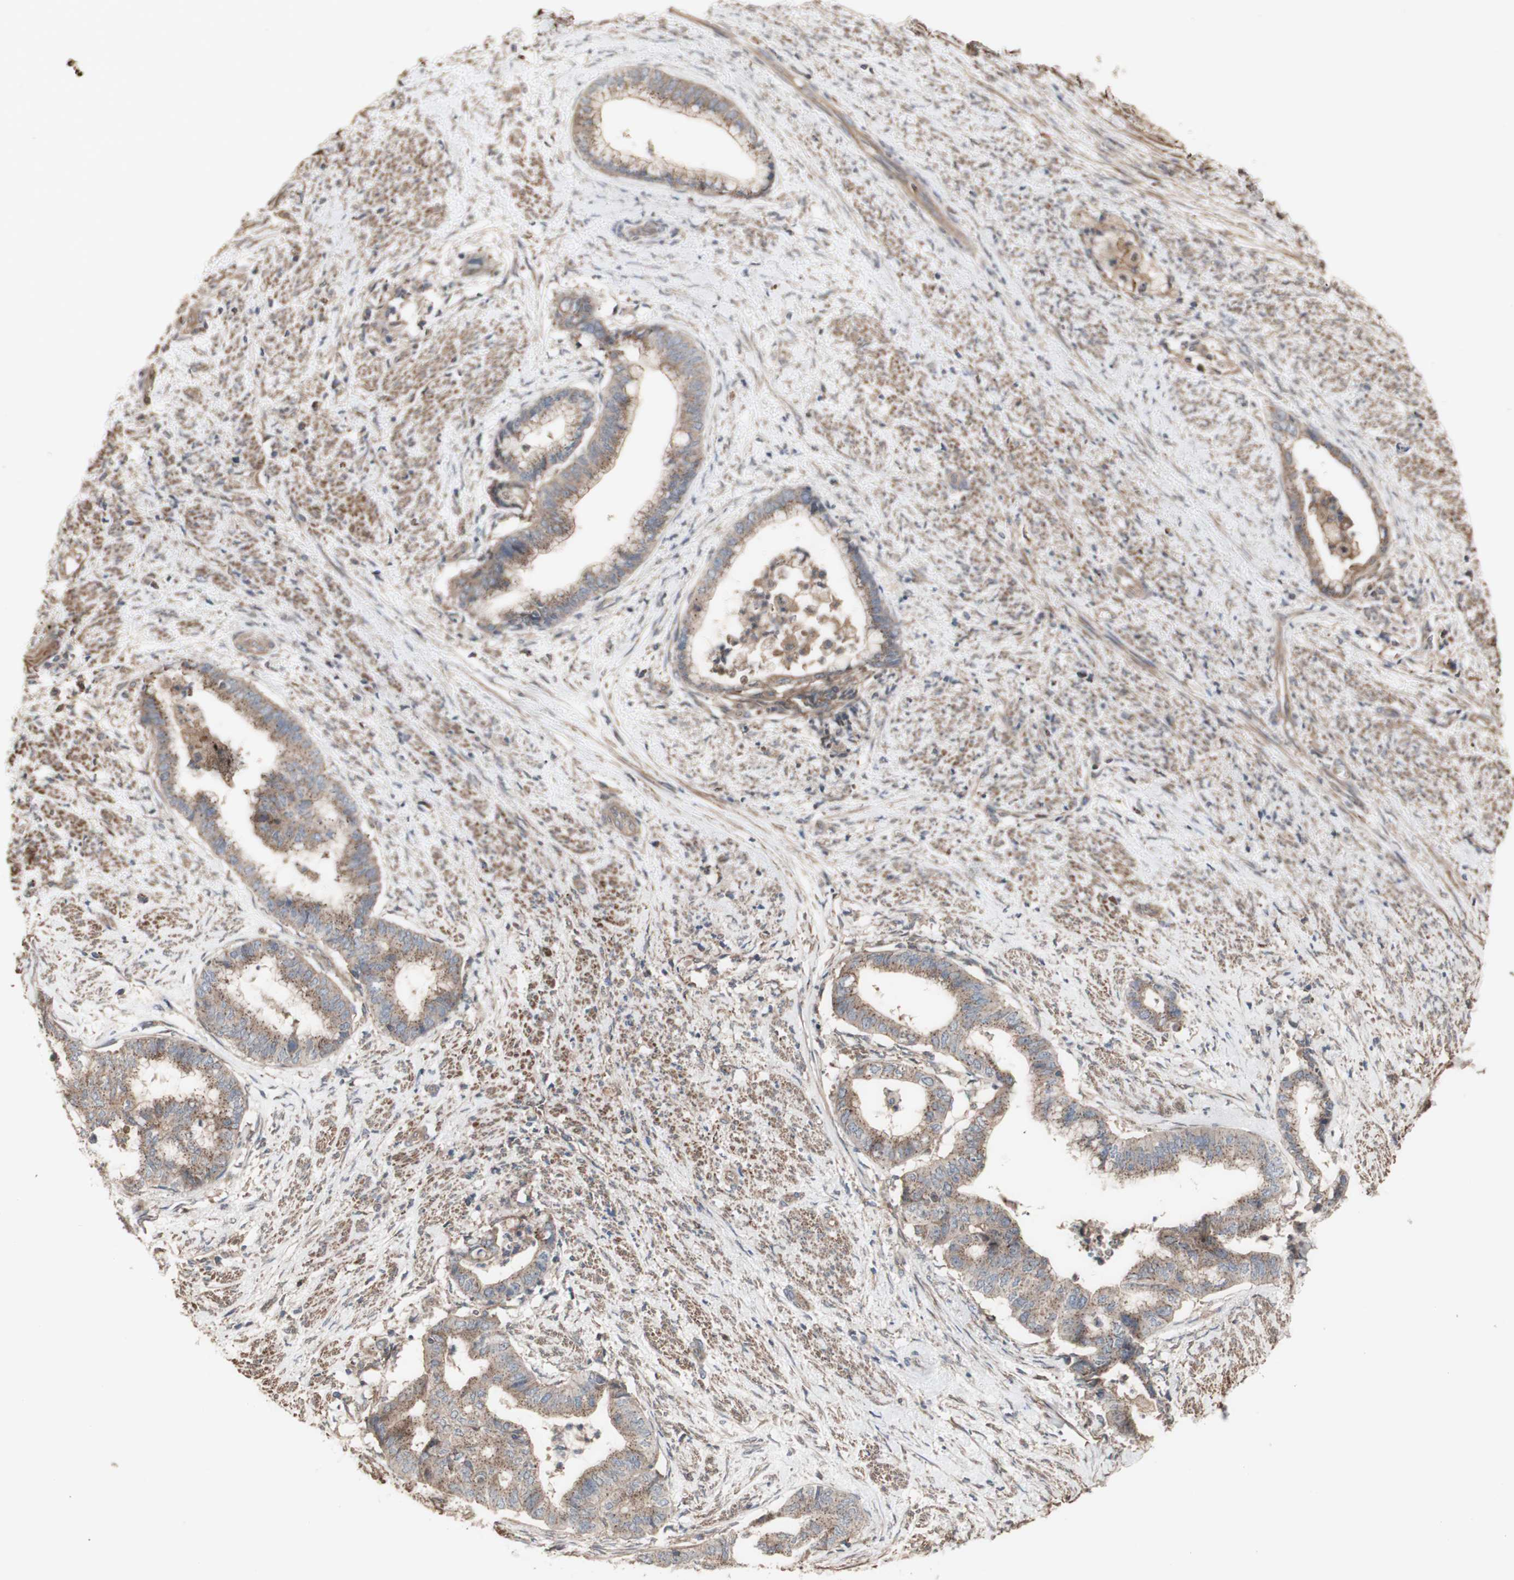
{"staining": {"intensity": "moderate", "quantity": ">75%", "location": "cytoplasmic/membranous"}, "tissue": "endometrial cancer", "cell_type": "Tumor cells", "image_type": "cancer", "snomed": [{"axis": "morphology", "description": "Necrosis, NOS"}, {"axis": "morphology", "description": "Adenocarcinoma, NOS"}, {"axis": "topography", "description": "Endometrium"}], "caption": "Immunohistochemistry histopathology image of neoplastic tissue: adenocarcinoma (endometrial) stained using immunohistochemistry (IHC) shows medium levels of moderate protein expression localized specifically in the cytoplasmic/membranous of tumor cells, appearing as a cytoplasmic/membranous brown color.", "gene": "COPB1", "patient": {"sex": "female", "age": 79}}